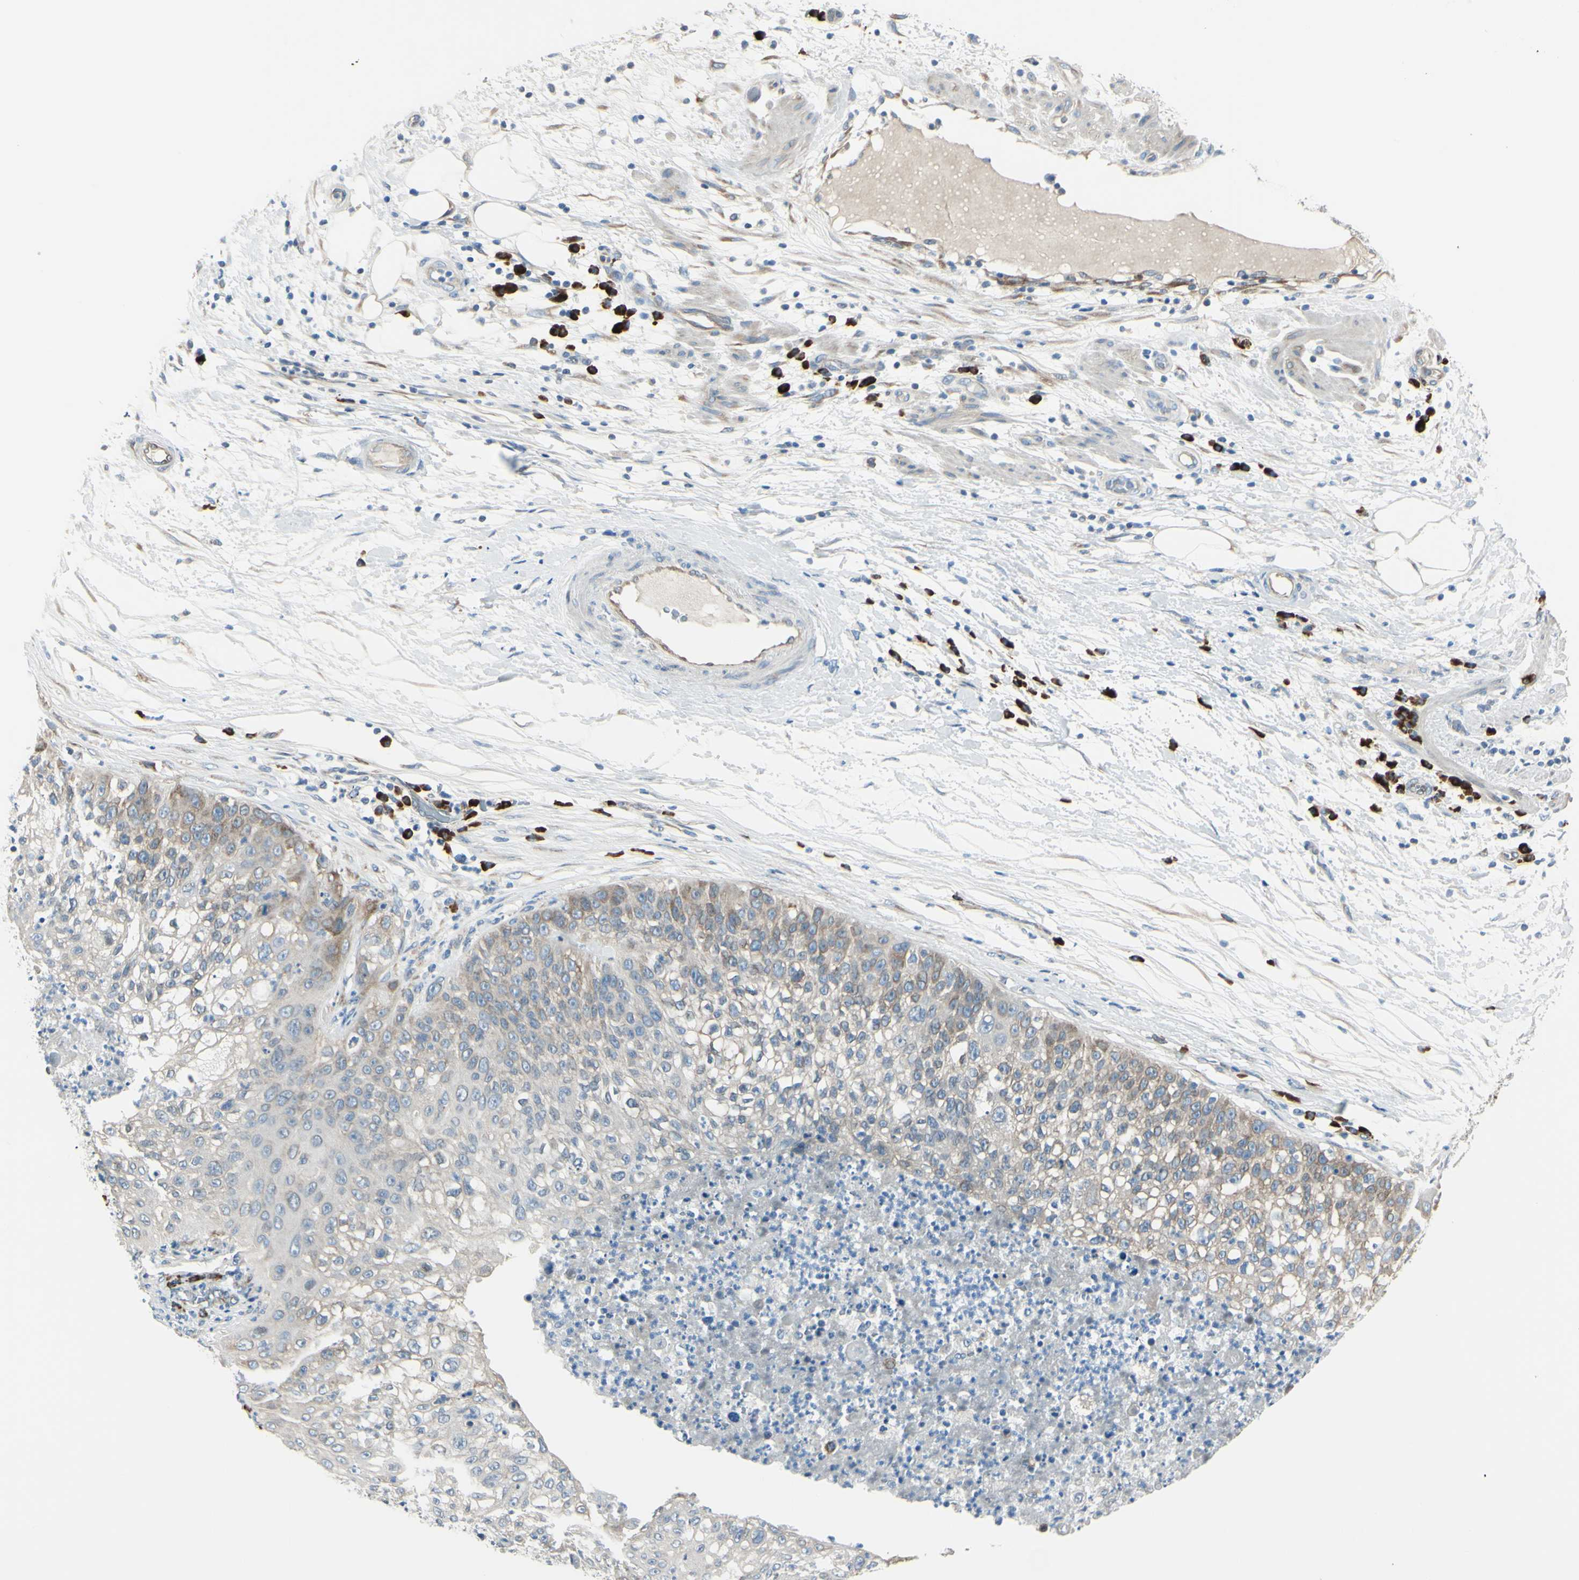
{"staining": {"intensity": "weak", "quantity": ">75%", "location": "cytoplasmic/membranous"}, "tissue": "lung cancer", "cell_type": "Tumor cells", "image_type": "cancer", "snomed": [{"axis": "morphology", "description": "Inflammation, NOS"}, {"axis": "morphology", "description": "Squamous cell carcinoma, NOS"}, {"axis": "topography", "description": "Lymph node"}, {"axis": "topography", "description": "Soft tissue"}, {"axis": "topography", "description": "Lung"}], "caption": "Immunohistochemistry histopathology image of neoplastic tissue: lung cancer stained using immunohistochemistry reveals low levels of weak protein expression localized specifically in the cytoplasmic/membranous of tumor cells, appearing as a cytoplasmic/membranous brown color.", "gene": "SELENOS", "patient": {"sex": "male", "age": 66}}